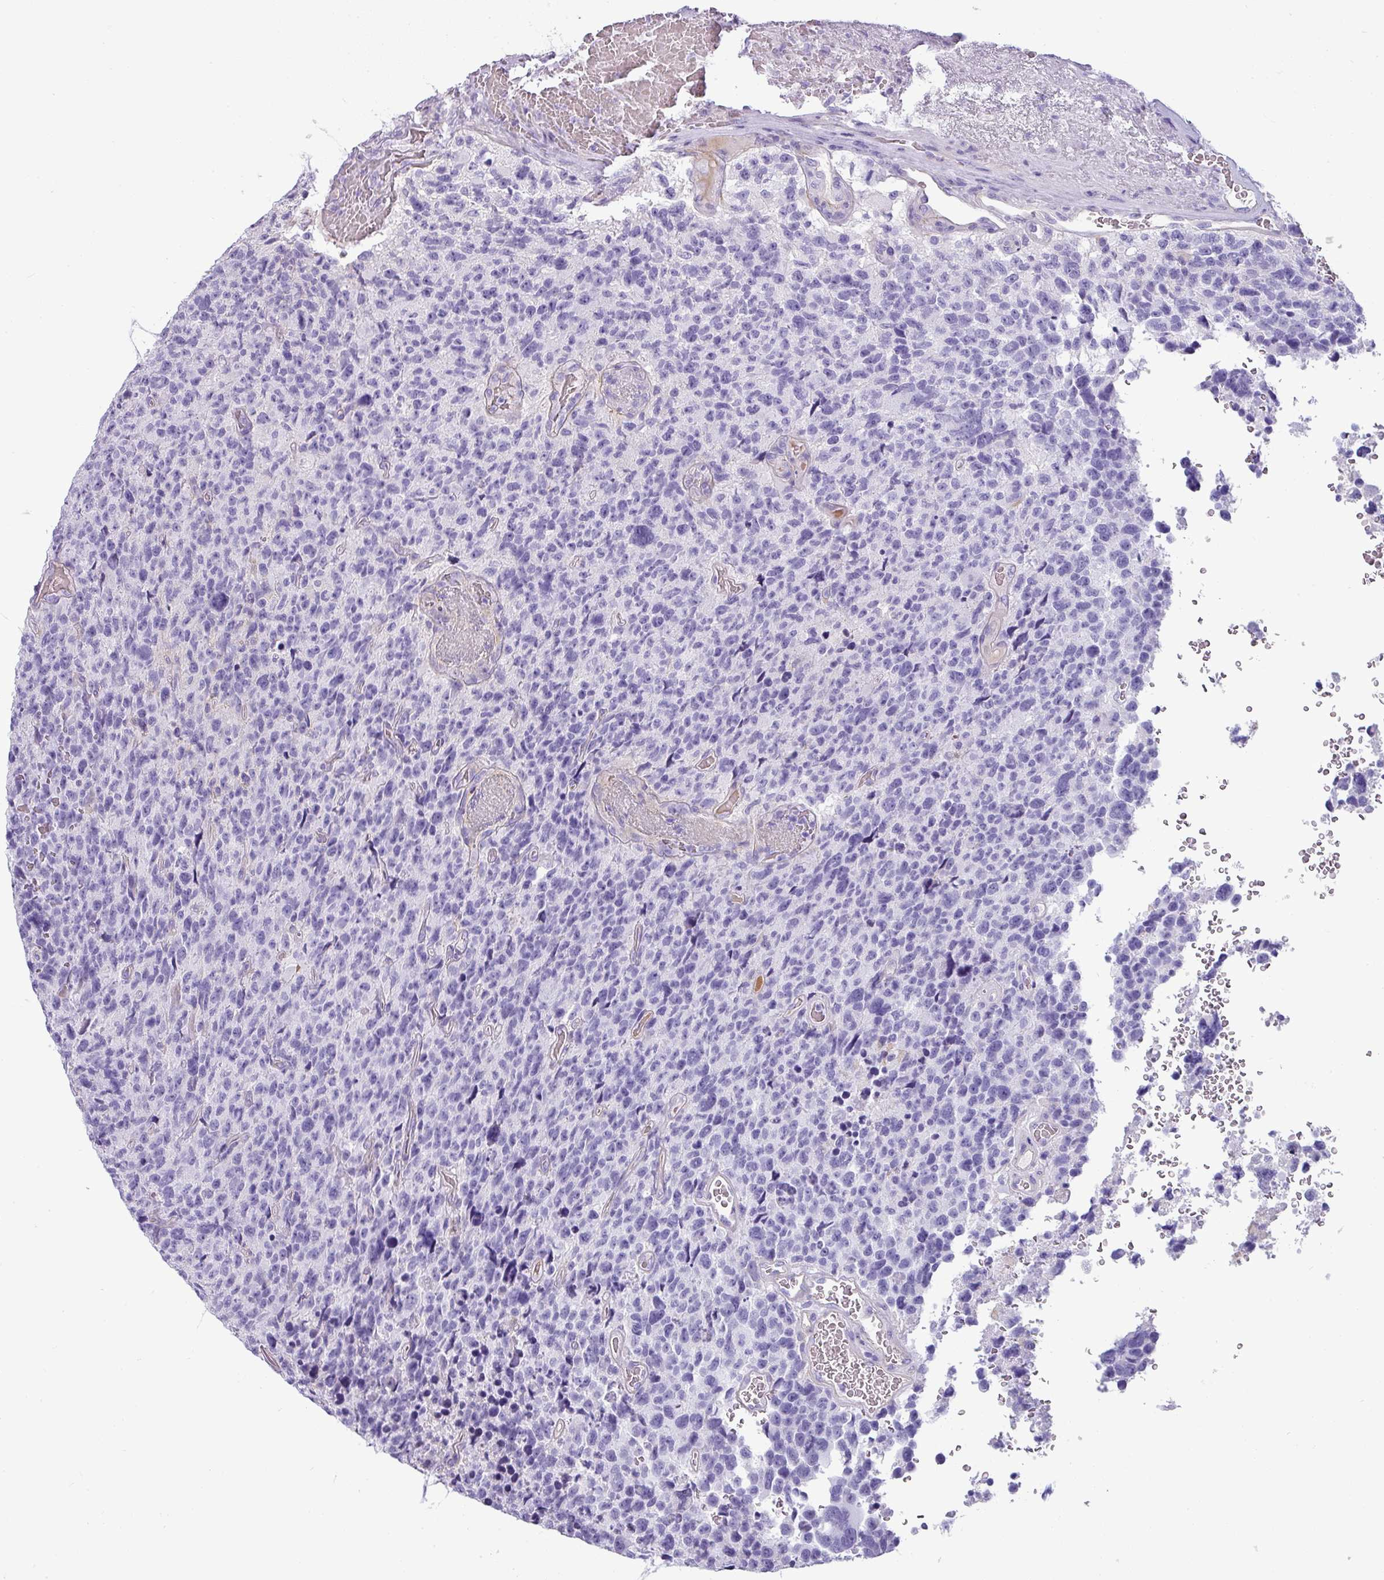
{"staining": {"intensity": "negative", "quantity": "none", "location": "none"}, "tissue": "glioma", "cell_type": "Tumor cells", "image_type": "cancer", "snomed": [{"axis": "morphology", "description": "Glioma, malignant, High grade"}, {"axis": "topography", "description": "Brain"}], "caption": "Tumor cells are negative for brown protein staining in glioma.", "gene": "VCX2", "patient": {"sex": "male", "age": 69}}